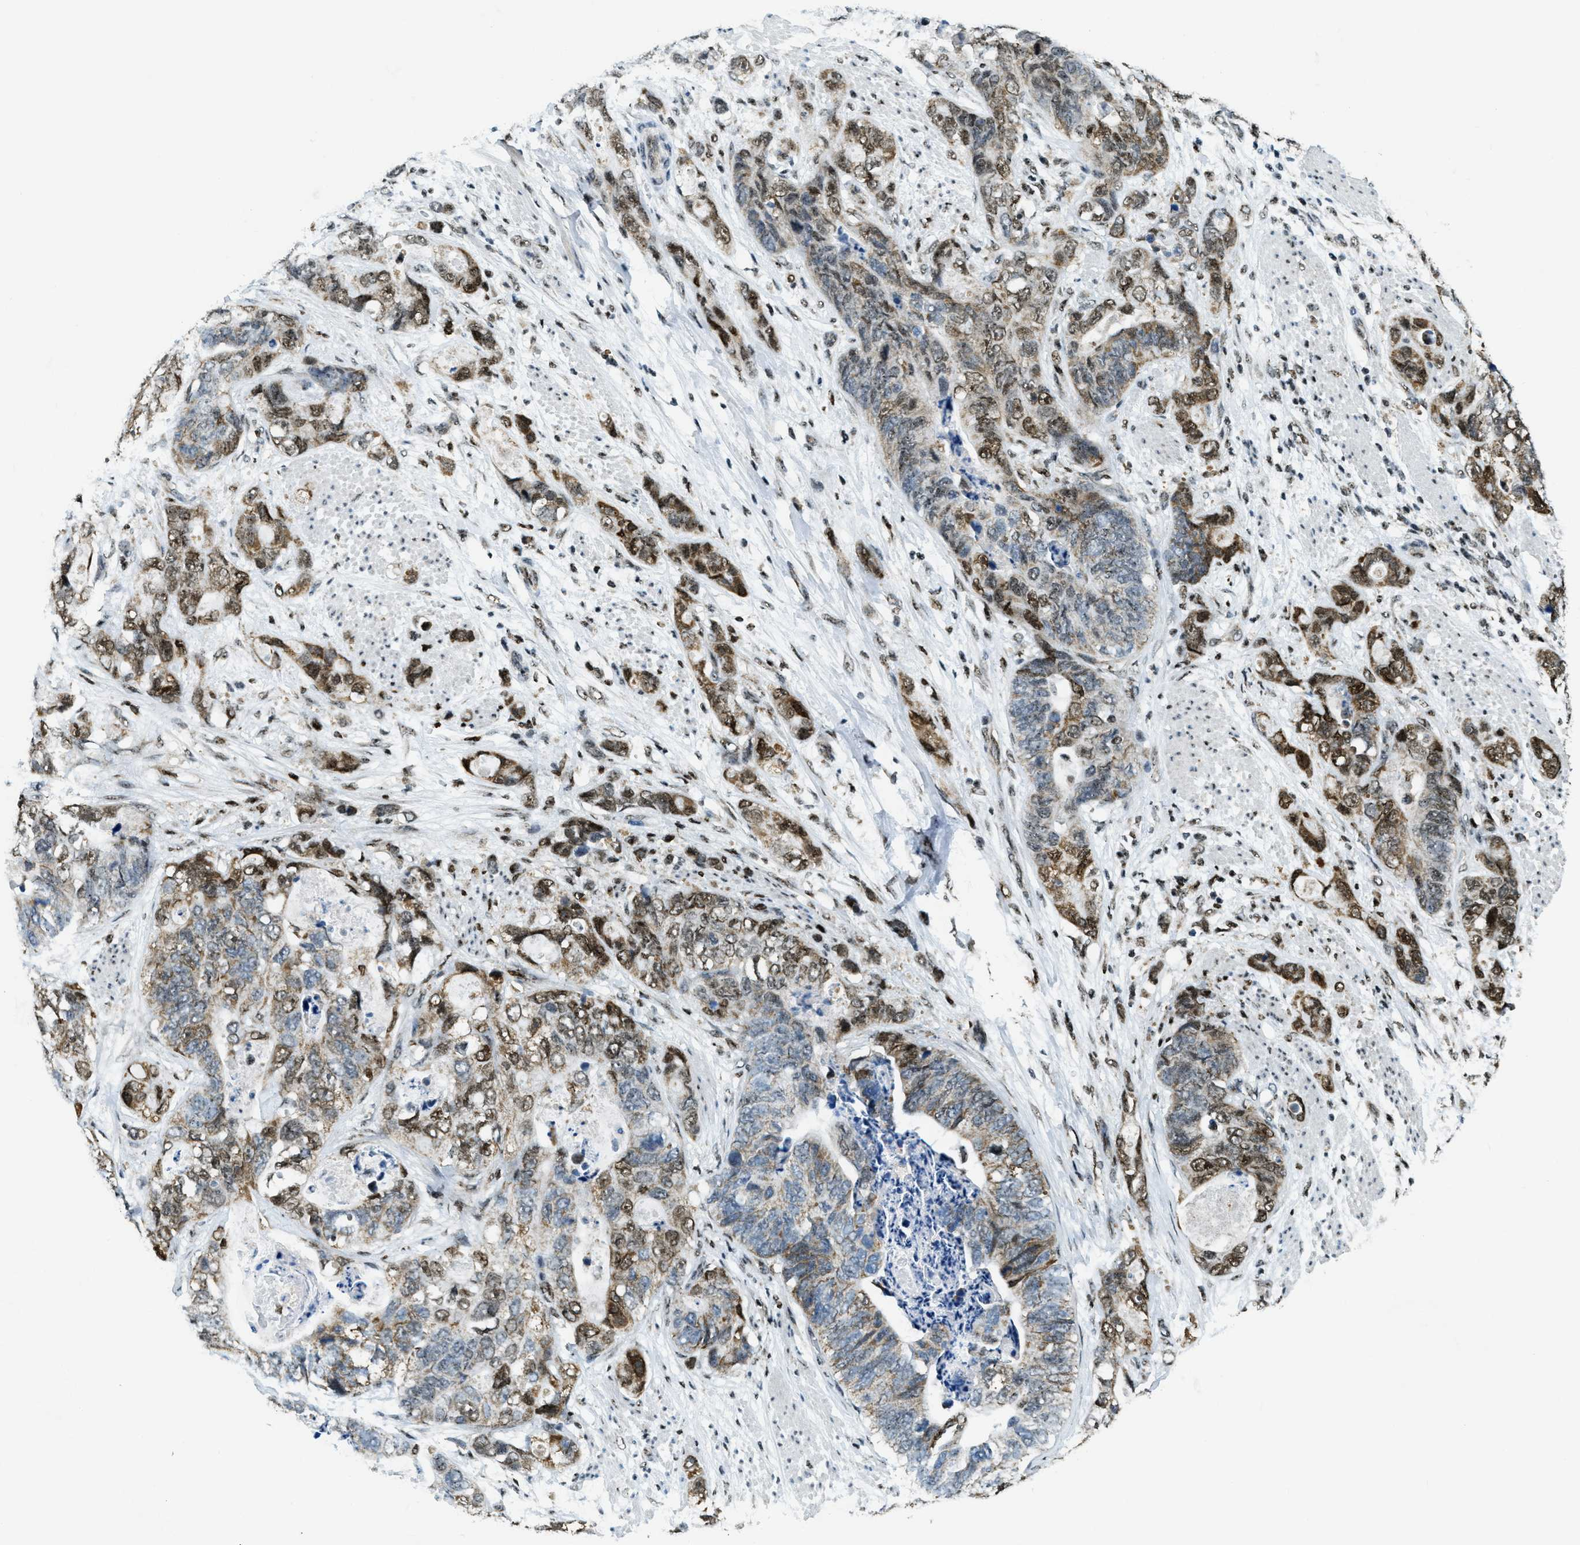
{"staining": {"intensity": "strong", "quantity": ">75%", "location": "cytoplasmic/membranous,nuclear"}, "tissue": "stomach cancer", "cell_type": "Tumor cells", "image_type": "cancer", "snomed": [{"axis": "morphology", "description": "Adenocarcinoma, NOS"}, {"axis": "topography", "description": "Stomach"}], "caption": "Tumor cells show high levels of strong cytoplasmic/membranous and nuclear staining in approximately >75% of cells in human stomach cancer (adenocarcinoma). (Stains: DAB (3,3'-diaminobenzidine) in brown, nuclei in blue, Microscopy: brightfield microscopy at high magnification).", "gene": "SP100", "patient": {"sex": "female", "age": 89}}